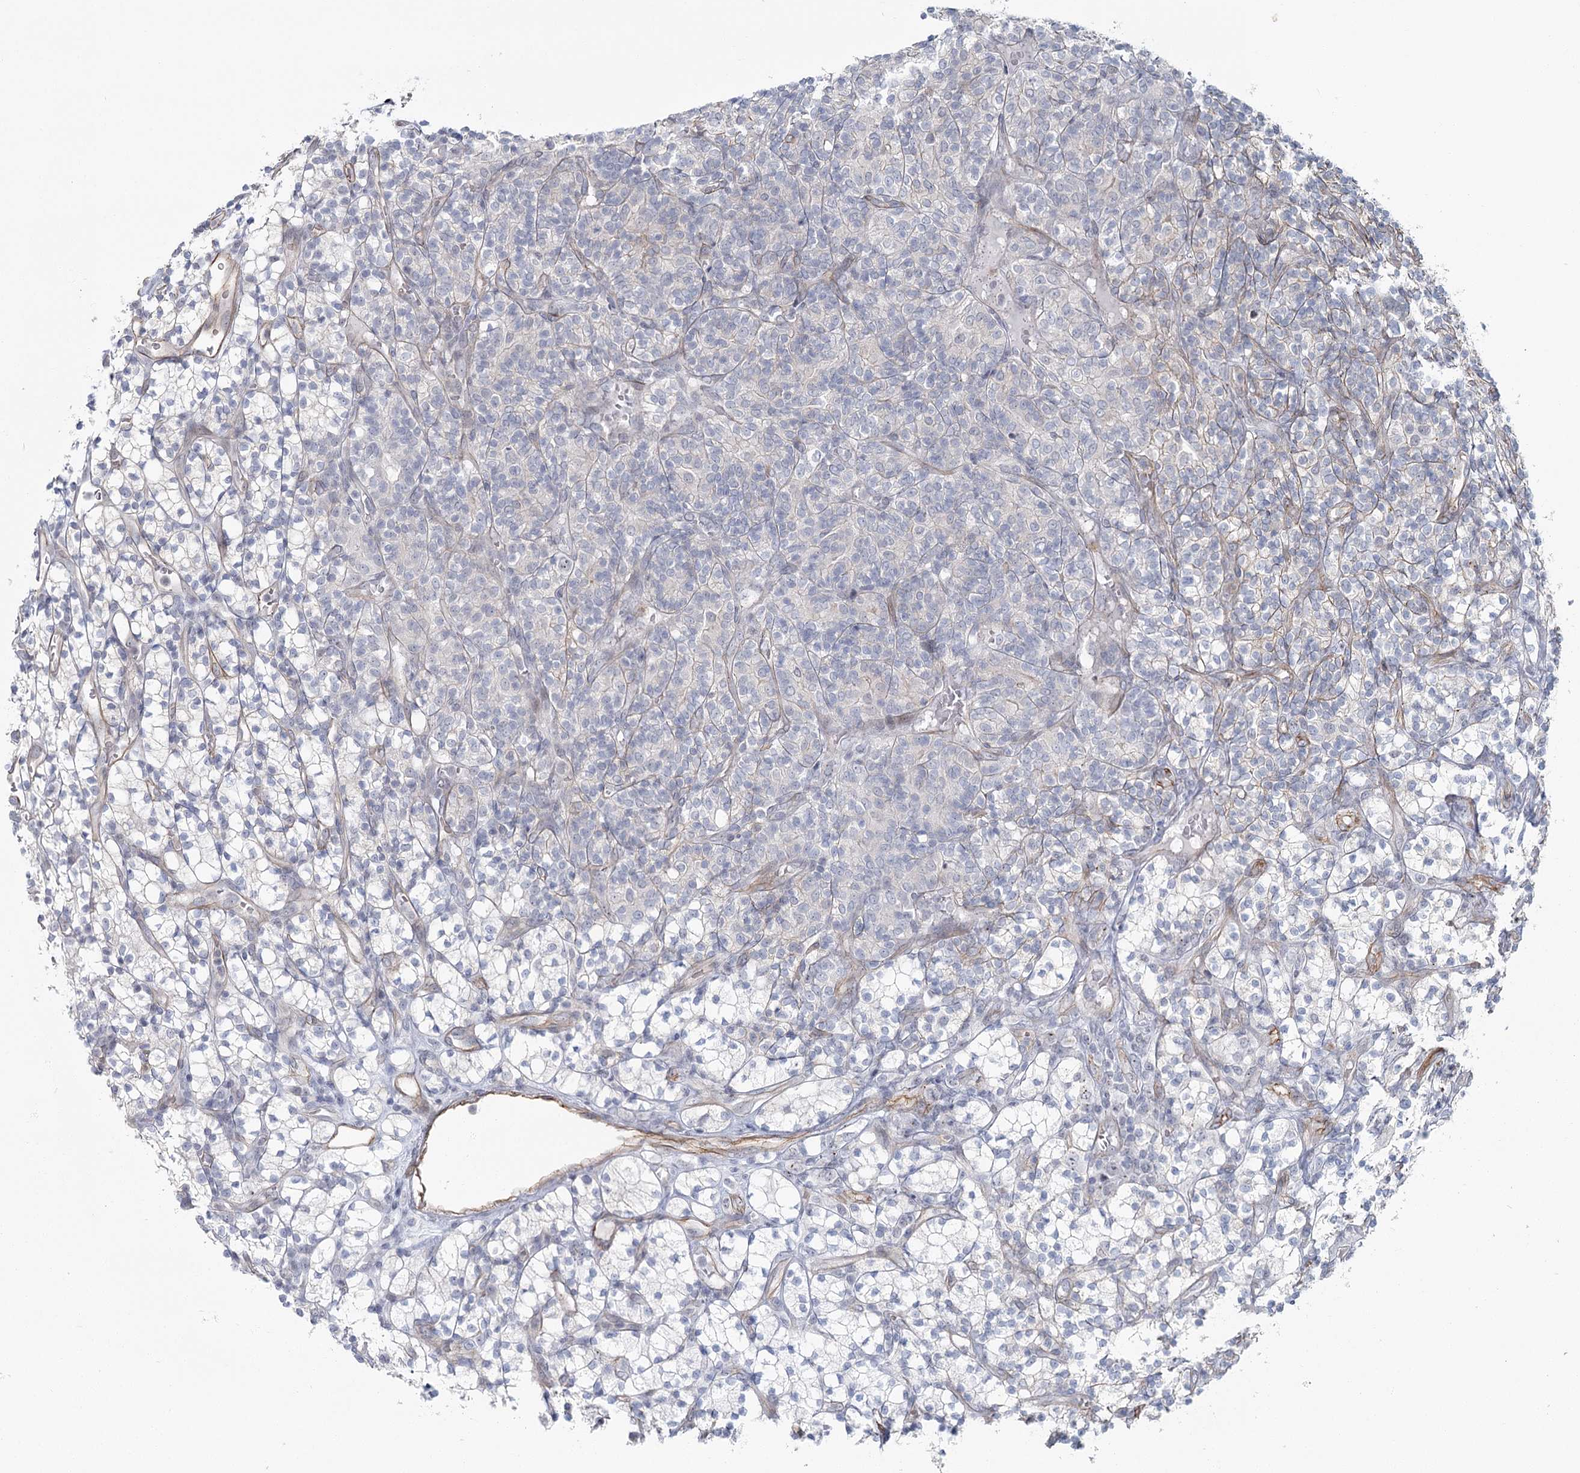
{"staining": {"intensity": "negative", "quantity": "none", "location": "none"}, "tissue": "renal cancer", "cell_type": "Tumor cells", "image_type": "cancer", "snomed": [{"axis": "morphology", "description": "Adenocarcinoma, NOS"}, {"axis": "topography", "description": "Kidney"}], "caption": "Histopathology image shows no protein expression in tumor cells of renal cancer (adenocarcinoma) tissue.", "gene": "ABHD8", "patient": {"sex": "male", "age": 77}}